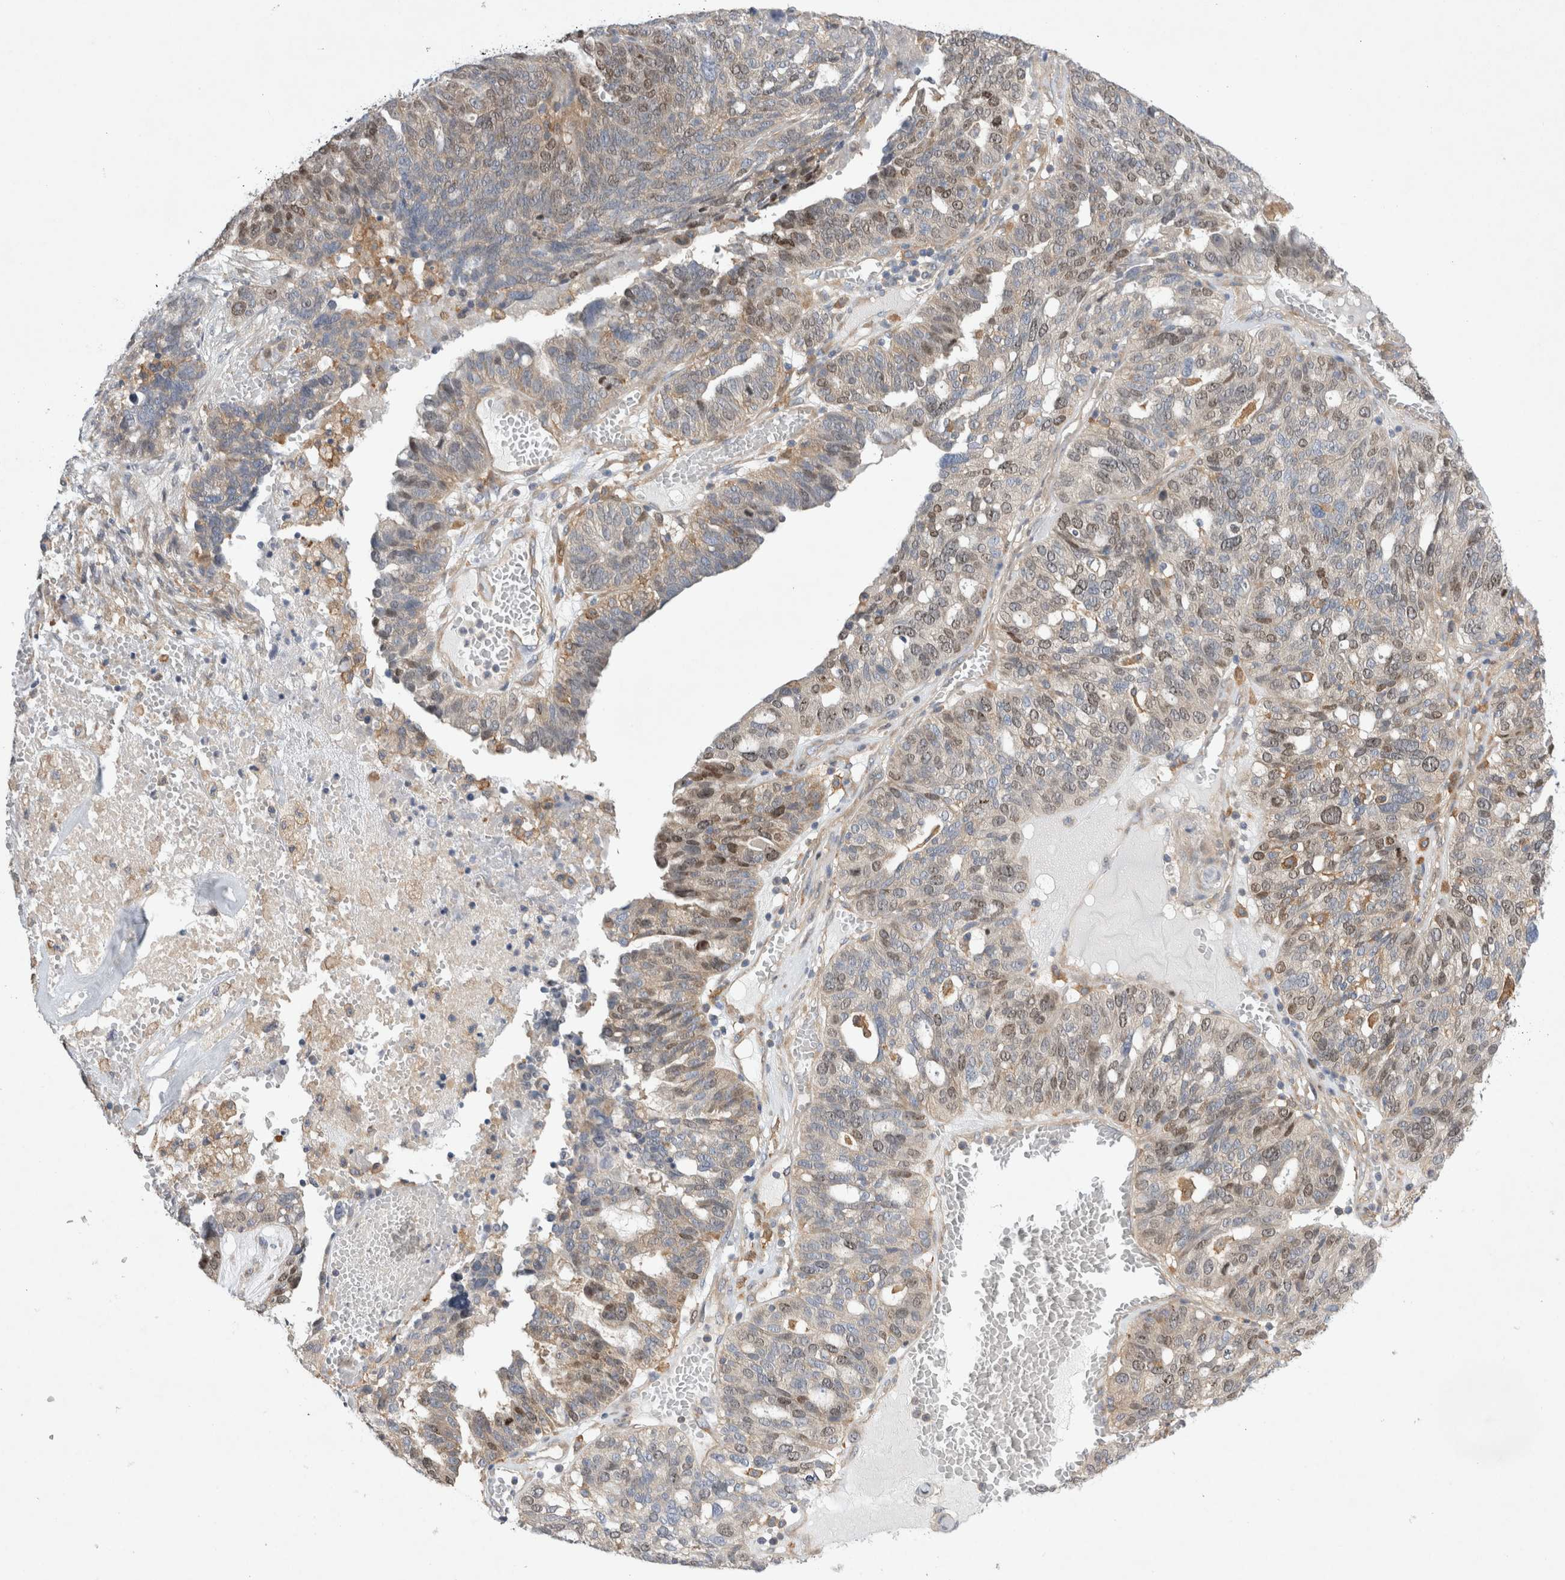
{"staining": {"intensity": "weak", "quantity": ">75%", "location": "cytoplasmic/membranous"}, "tissue": "ovarian cancer", "cell_type": "Tumor cells", "image_type": "cancer", "snomed": [{"axis": "morphology", "description": "Cystadenocarcinoma, serous, NOS"}, {"axis": "topography", "description": "Ovary"}], "caption": "Ovarian cancer stained with a brown dye reveals weak cytoplasmic/membranous positive staining in about >75% of tumor cells.", "gene": "CDCA7L", "patient": {"sex": "female", "age": 59}}